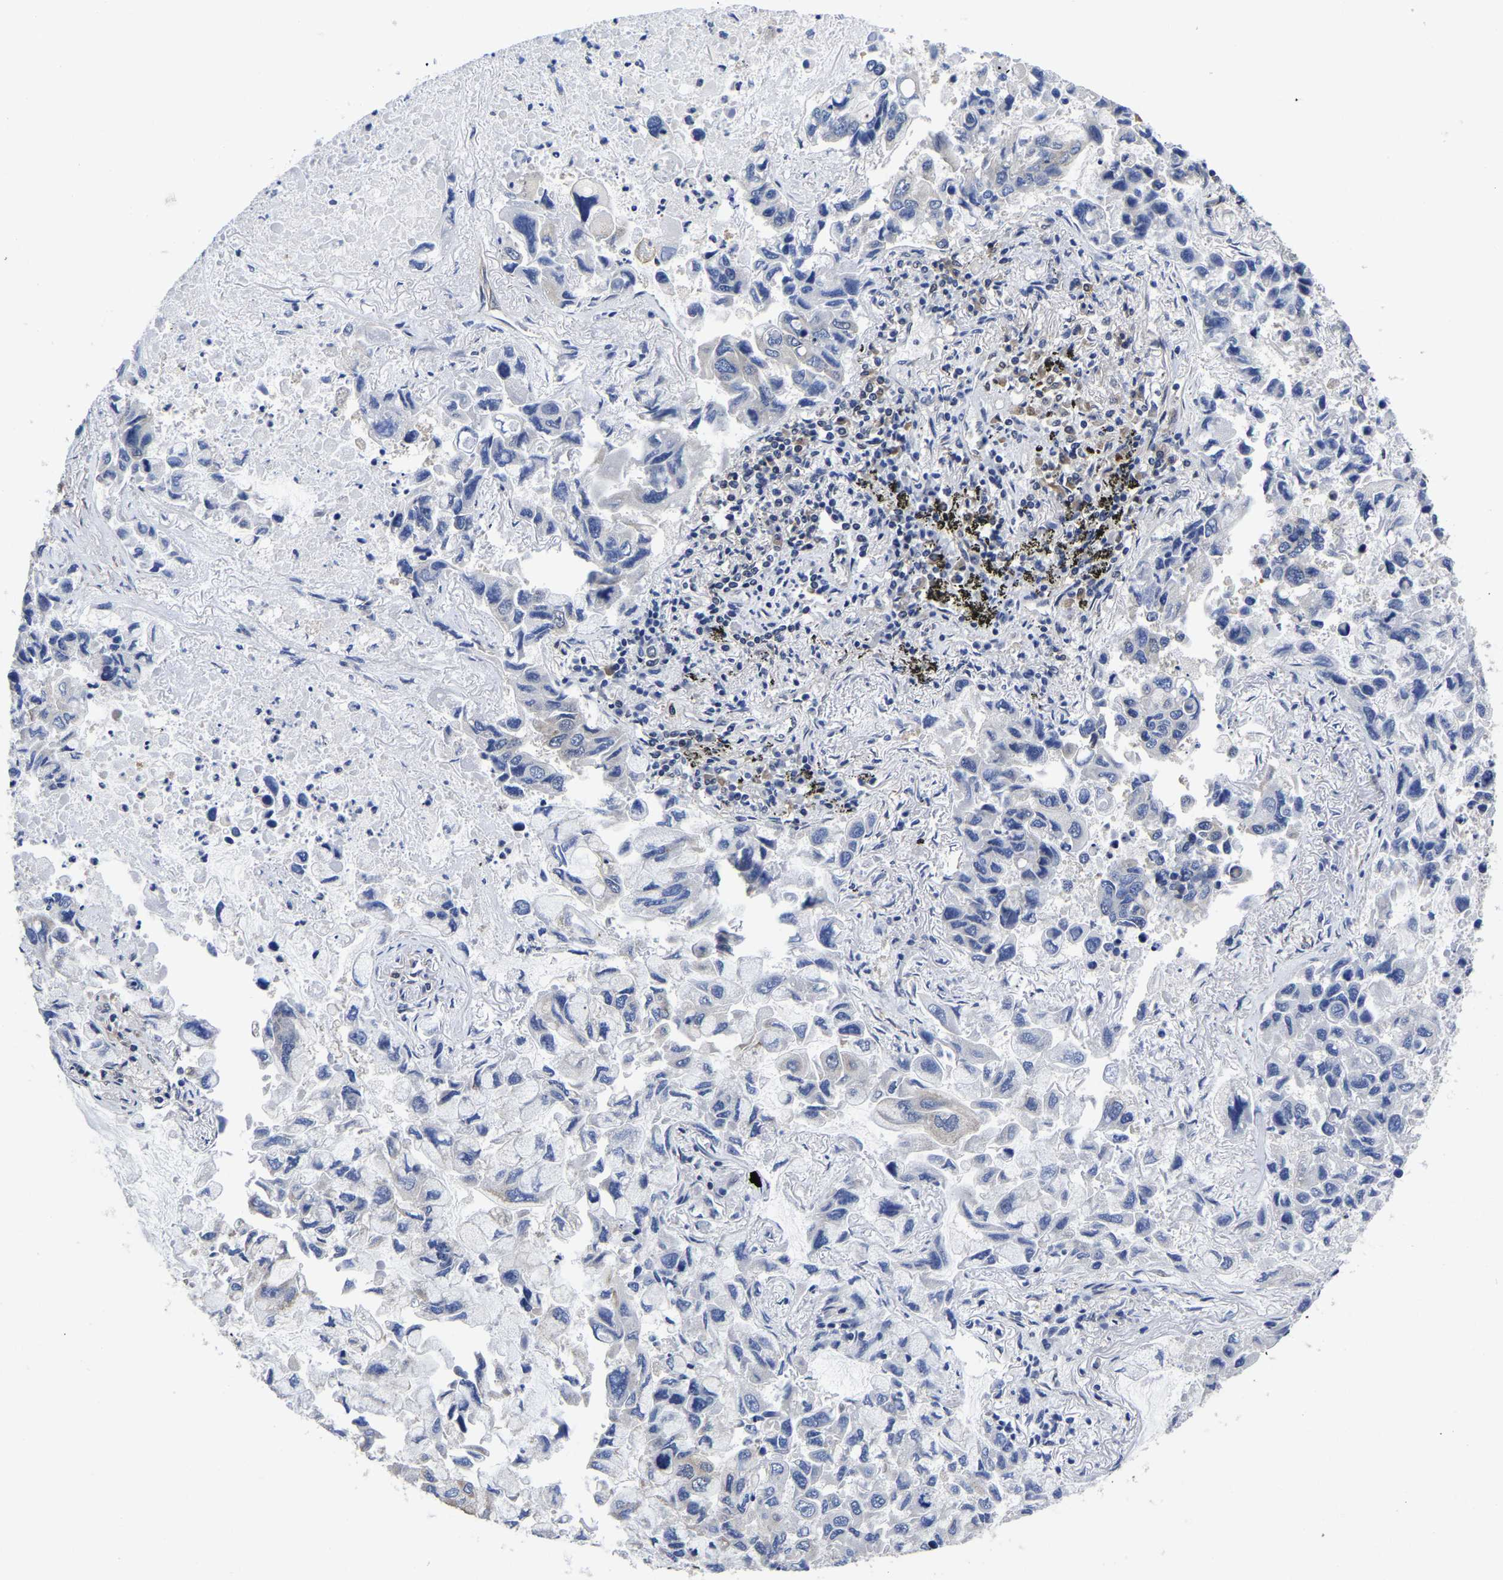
{"staining": {"intensity": "negative", "quantity": "none", "location": "none"}, "tissue": "lung cancer", "cell_type": "Tumor cells", "image_type": "cancer", "snomed": [{"axis": "morphology", "description": "Adenocarcinoma, NOS"}, {"axis": "topography", "description": "Lung"}], "caption": "Immunohistochemistry of human lung cancer shows no staining in tumor cells.", "gene": "MCOLN2", "patient": {"sex": "male", "age": 64}}